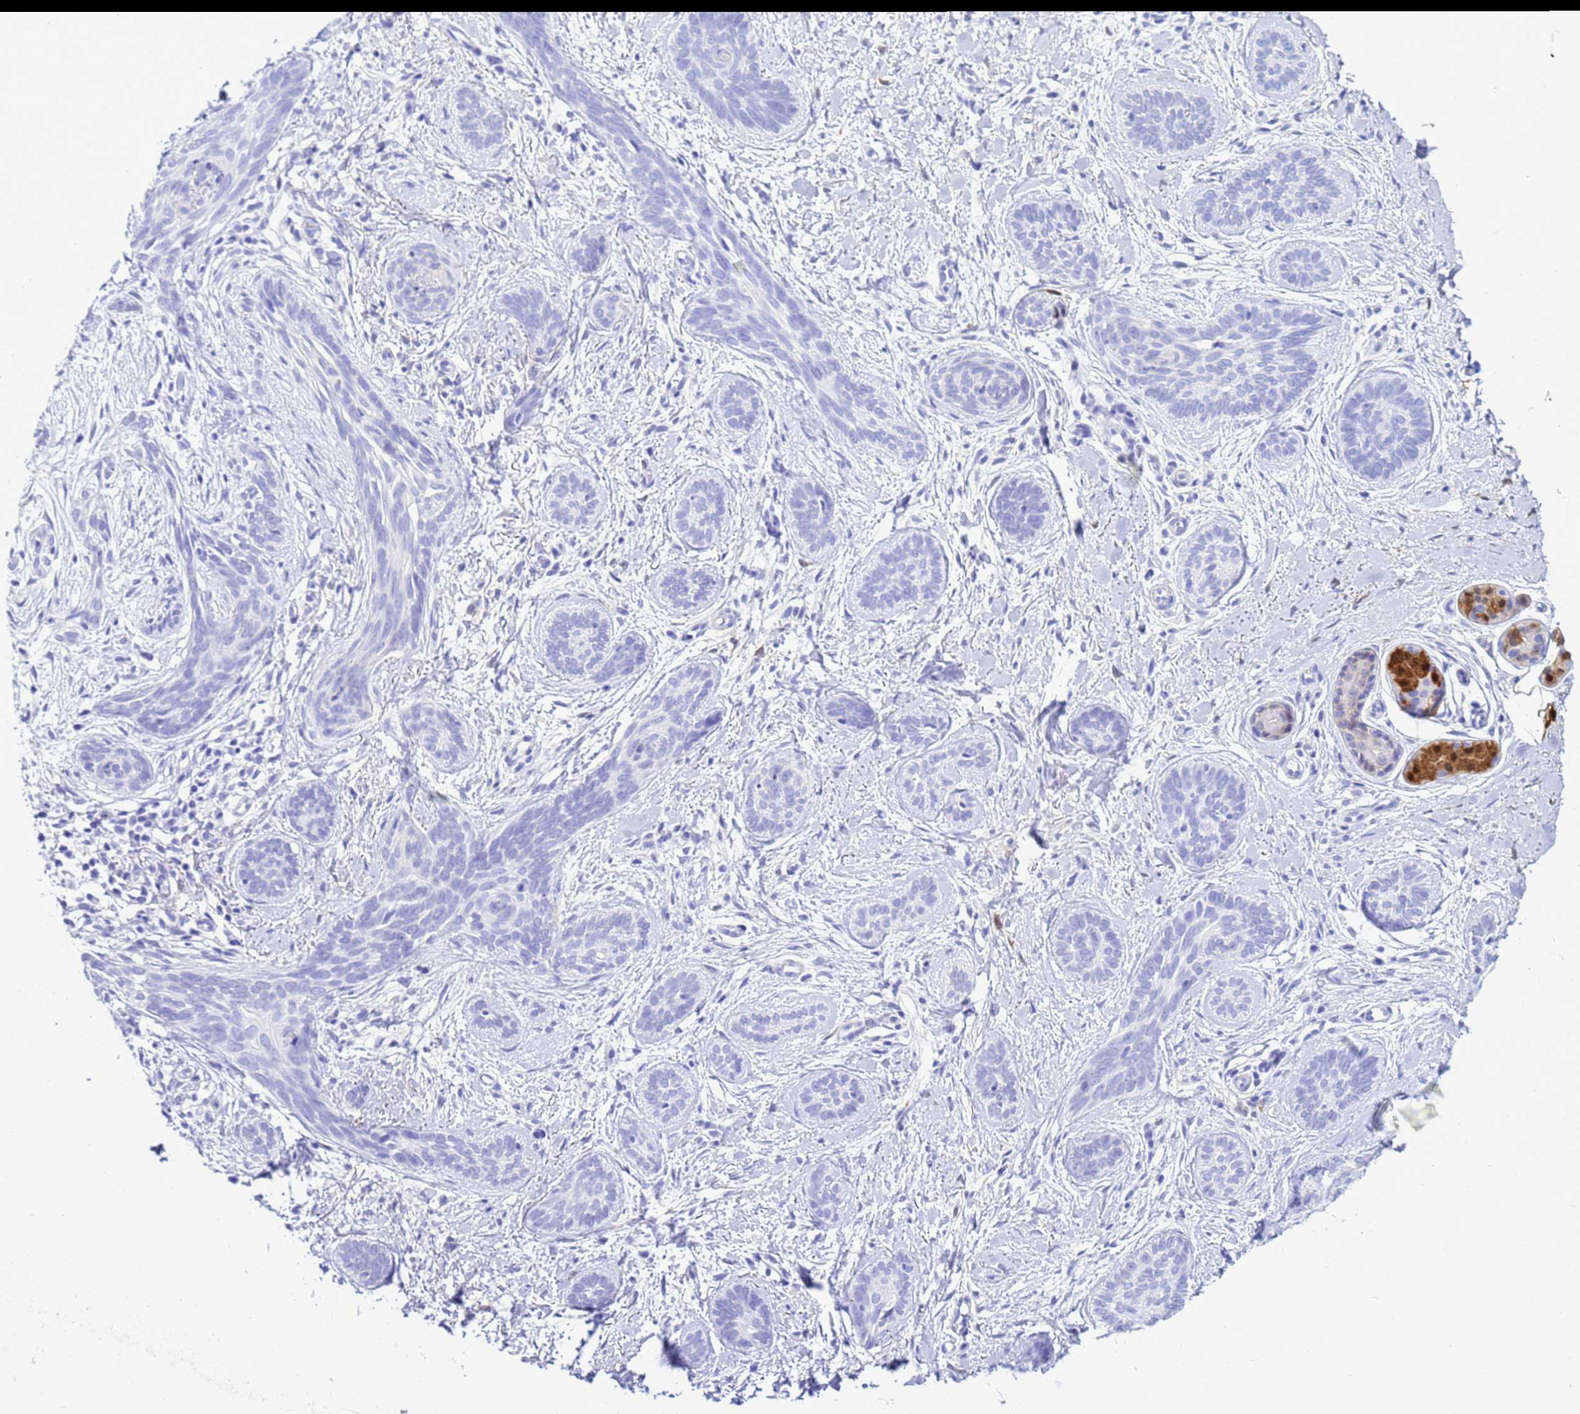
{"staining": {"intensity": "moderate", "quantity": "<25%", "location": "cytoplasmic/membranous,nuclear"}, "tissue": "skin cancer", "cell_type": "Tumor cells", "image_type": "cancer", "snomed": [{"axis": "morphology", "description": "Basal cell carcinoma"}, {"axis": "topography", "description": "Skin"}], "caption": "Skin basal cell carcinoma tissue reveals moderate cytoplasmic/membranous and nuclear staining in about <25% of tumor cells, visualized by immunohistochemistry.", "gene": "AKR1C2", "patient": {"sex": "female", "age": 81}}